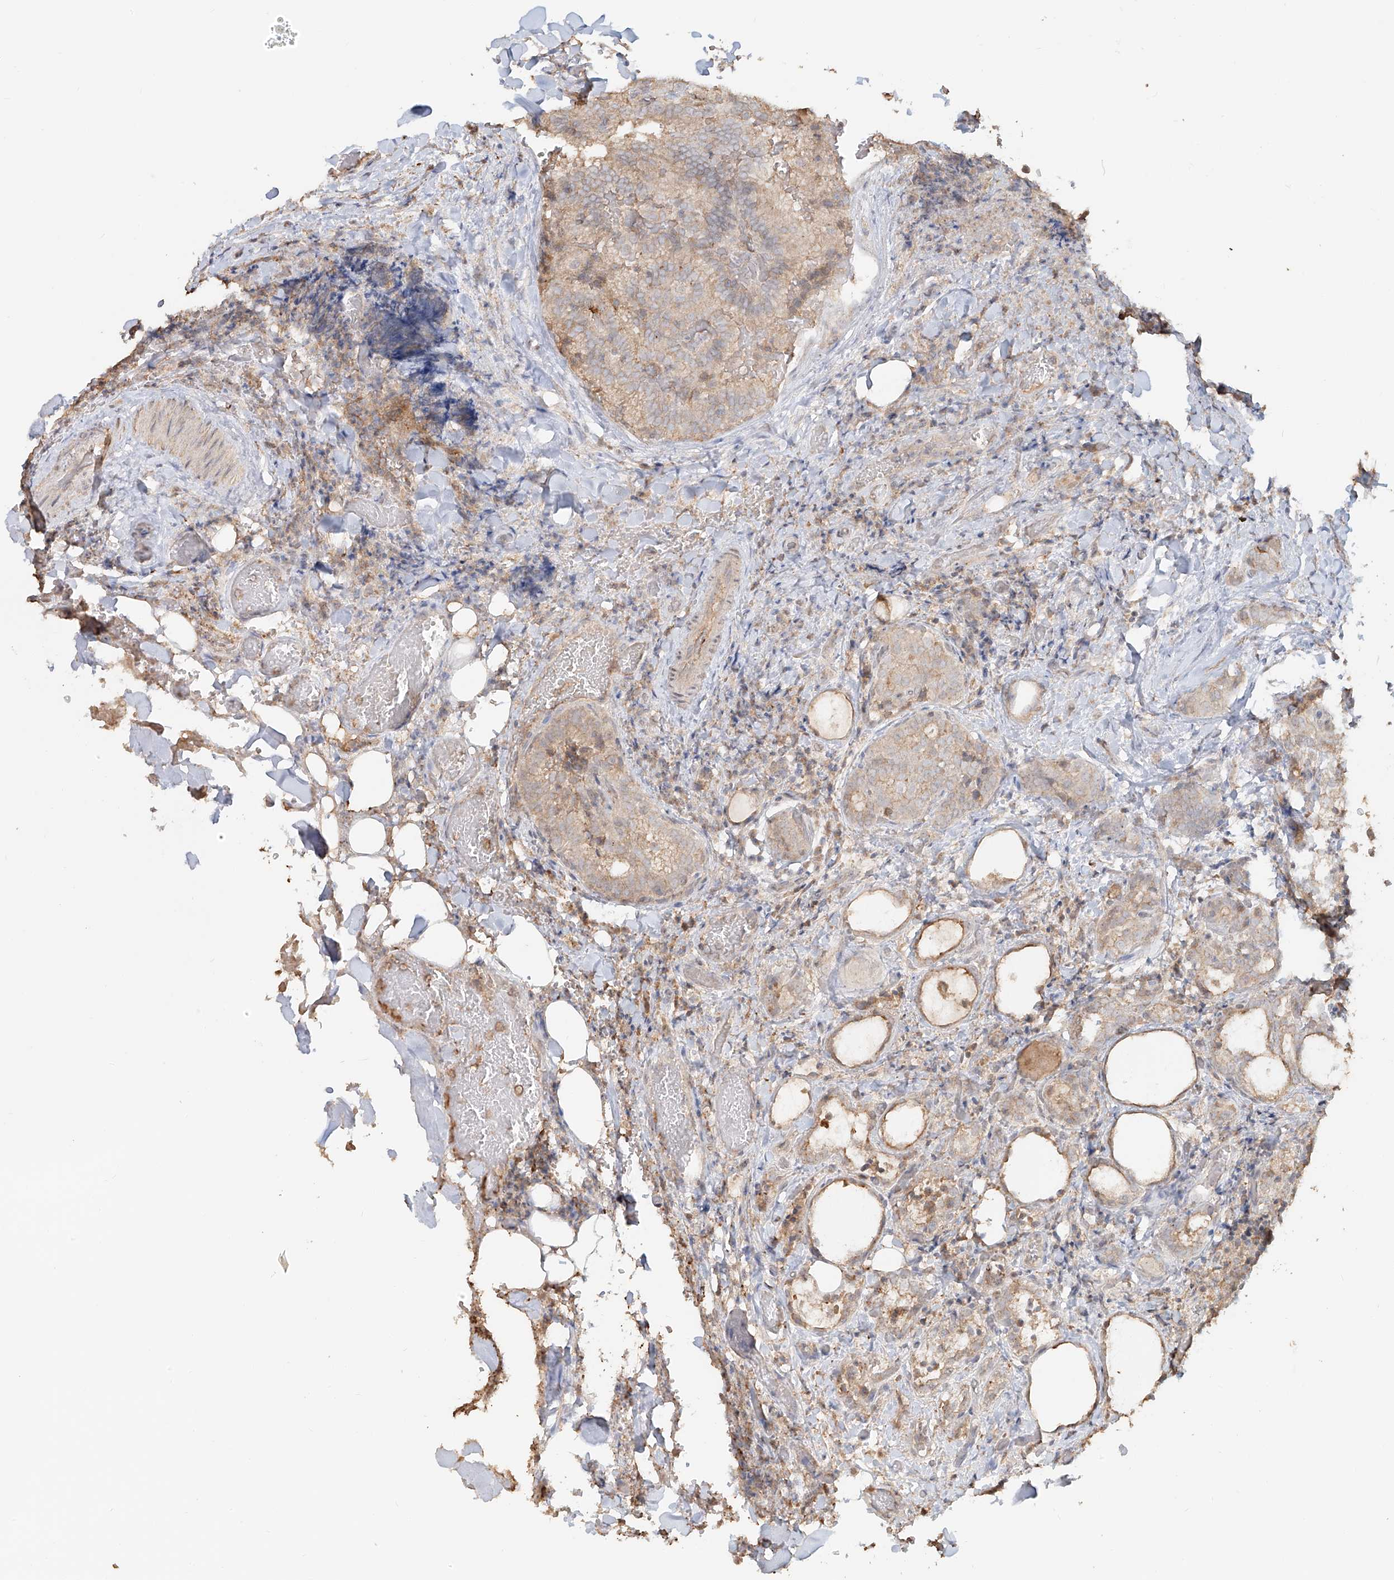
{"staining": {"intensity": "moderate", "quantity": "<25%", "location": "cytoplasmic/membranous"}, "tissue": "thyroid cancer", "cell_type": "Tumor cells", "image_type": "cancer", "snomed": [{"axis": "morphology", "description": "Normal tissue, NOS"}, {"axis": "morphology", "description": "Papillary adenocarcinoma, NOS"}, {"axis": "topography", "description": "Thyroid gland"}], "caption": "Immunohistochemistry (IHC) histopathology image of thyroid papillary adenocarcinoma stained for a protein (brown), which demonstrates low levels of moderate cytoplasmic/membranous positivity in approximately <25% of tumor cells.", "gene": "NPHS1", "patient": {"sex": "female", "age": 30}}